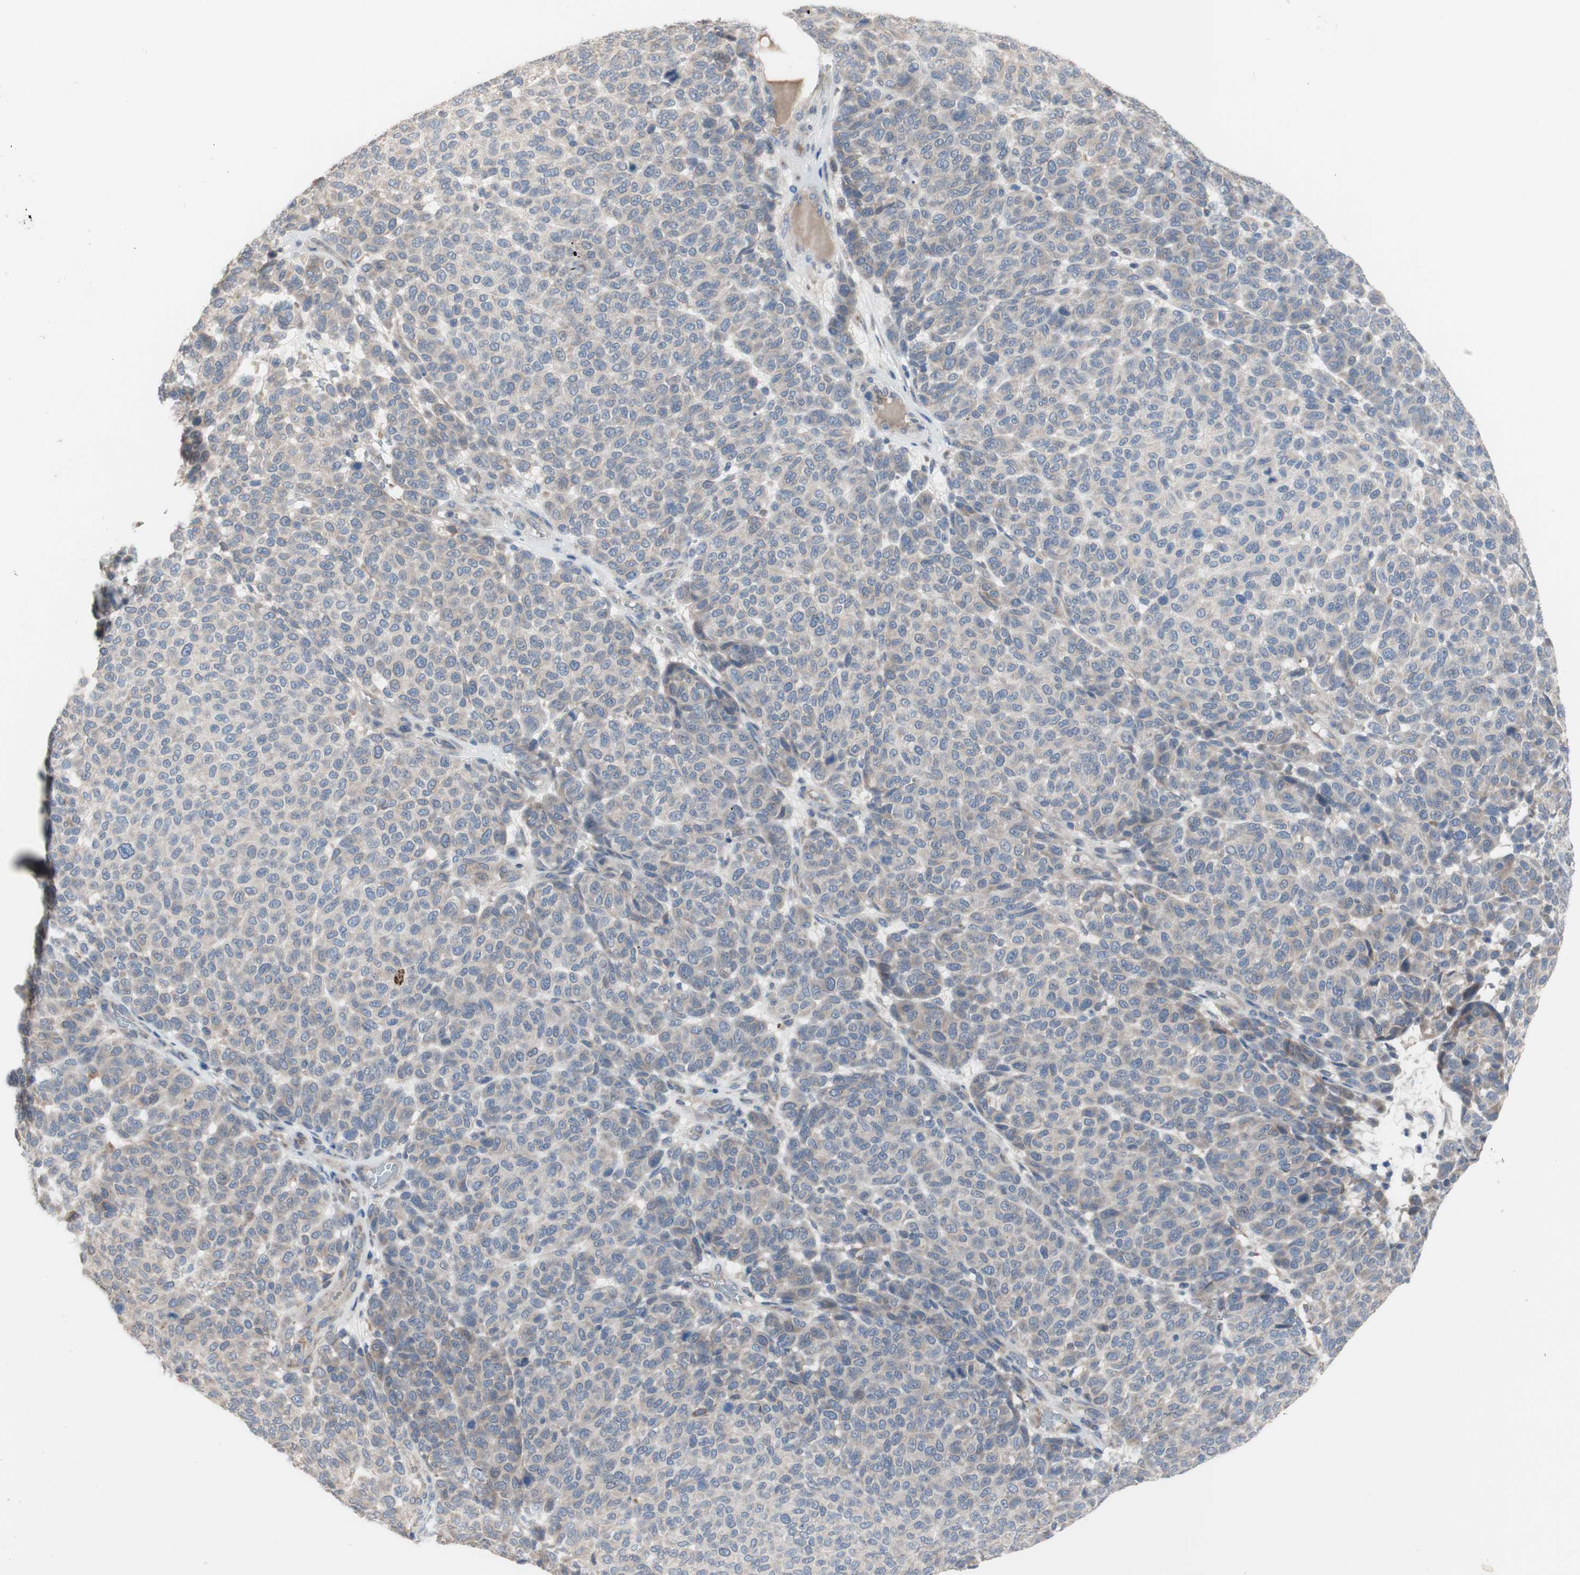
{"staining": {"intensity": "weak", "quantity": "25%-75%", "location": "cytoplasmic/membranous"}, "tissue": "melanoma", "cell_type": "Tumor cells", "image_type": "cancer", "snomed": [{"axis": "morphology", "description": "Malignant melanoma, NOS"}, {"axis": "topography", "description": "Skin"}], "caption": "The immunohistochemical stain highlights weak cytoplasmic/membranous expression in tumor cells of malignant melanoma tissue.", "gene": "TTC14", "patient": {"sex": "male", "age": 59}}